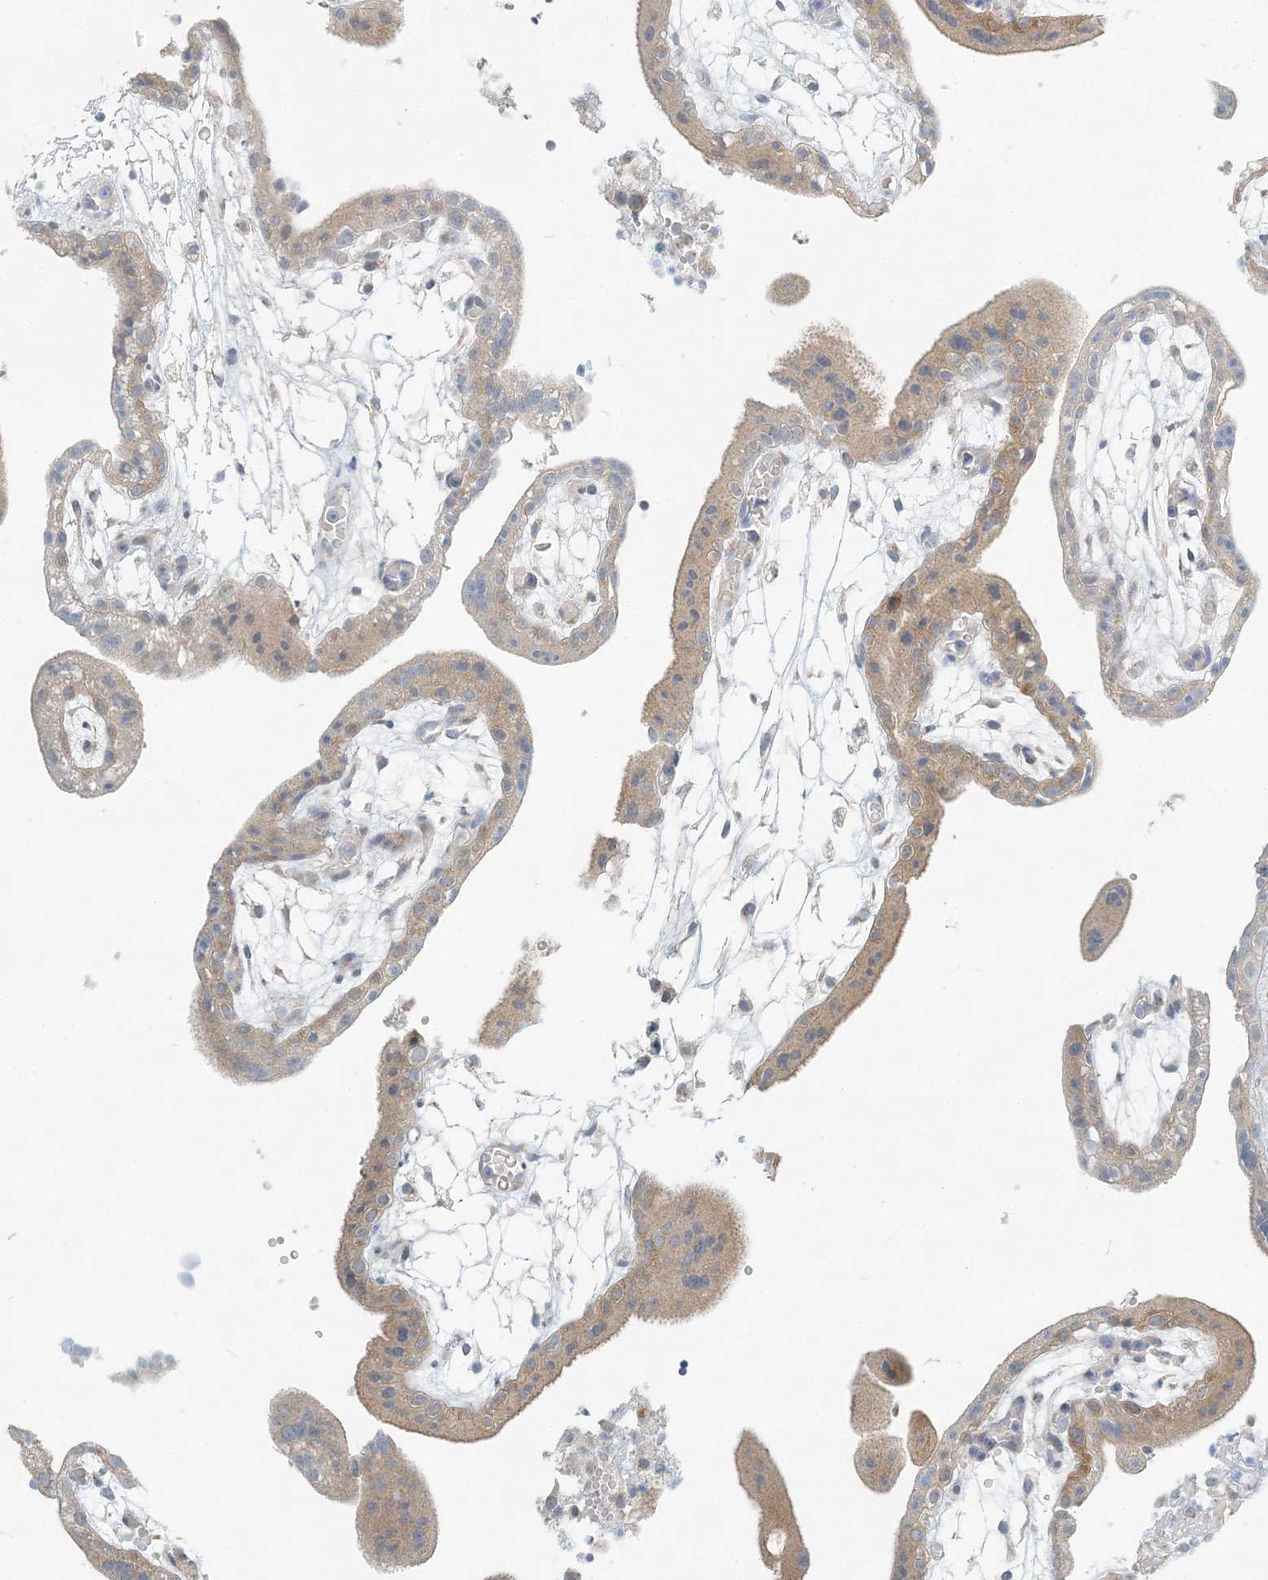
{"staining": {"intensity": "weak", "quantity": "25%-75%", "location": "cytoplasmic/membranous"}, "tissue": "placenta", "cell_type": "Decidual cells", "image_type": "normal", "snomed": [{"axis": "morphology", "description": "Normal tissue, NOS"}, {"axis": "topography", "description": "Placenta"}], "caption": "Immunohistochemistry (IHC) of benign placenta reveals low levels of weak cytoplasmic/membranous staining in about 25%-75% of decidual cells.", "gene": "NAA11", "patient": {"sex": "female", "age": 18}}